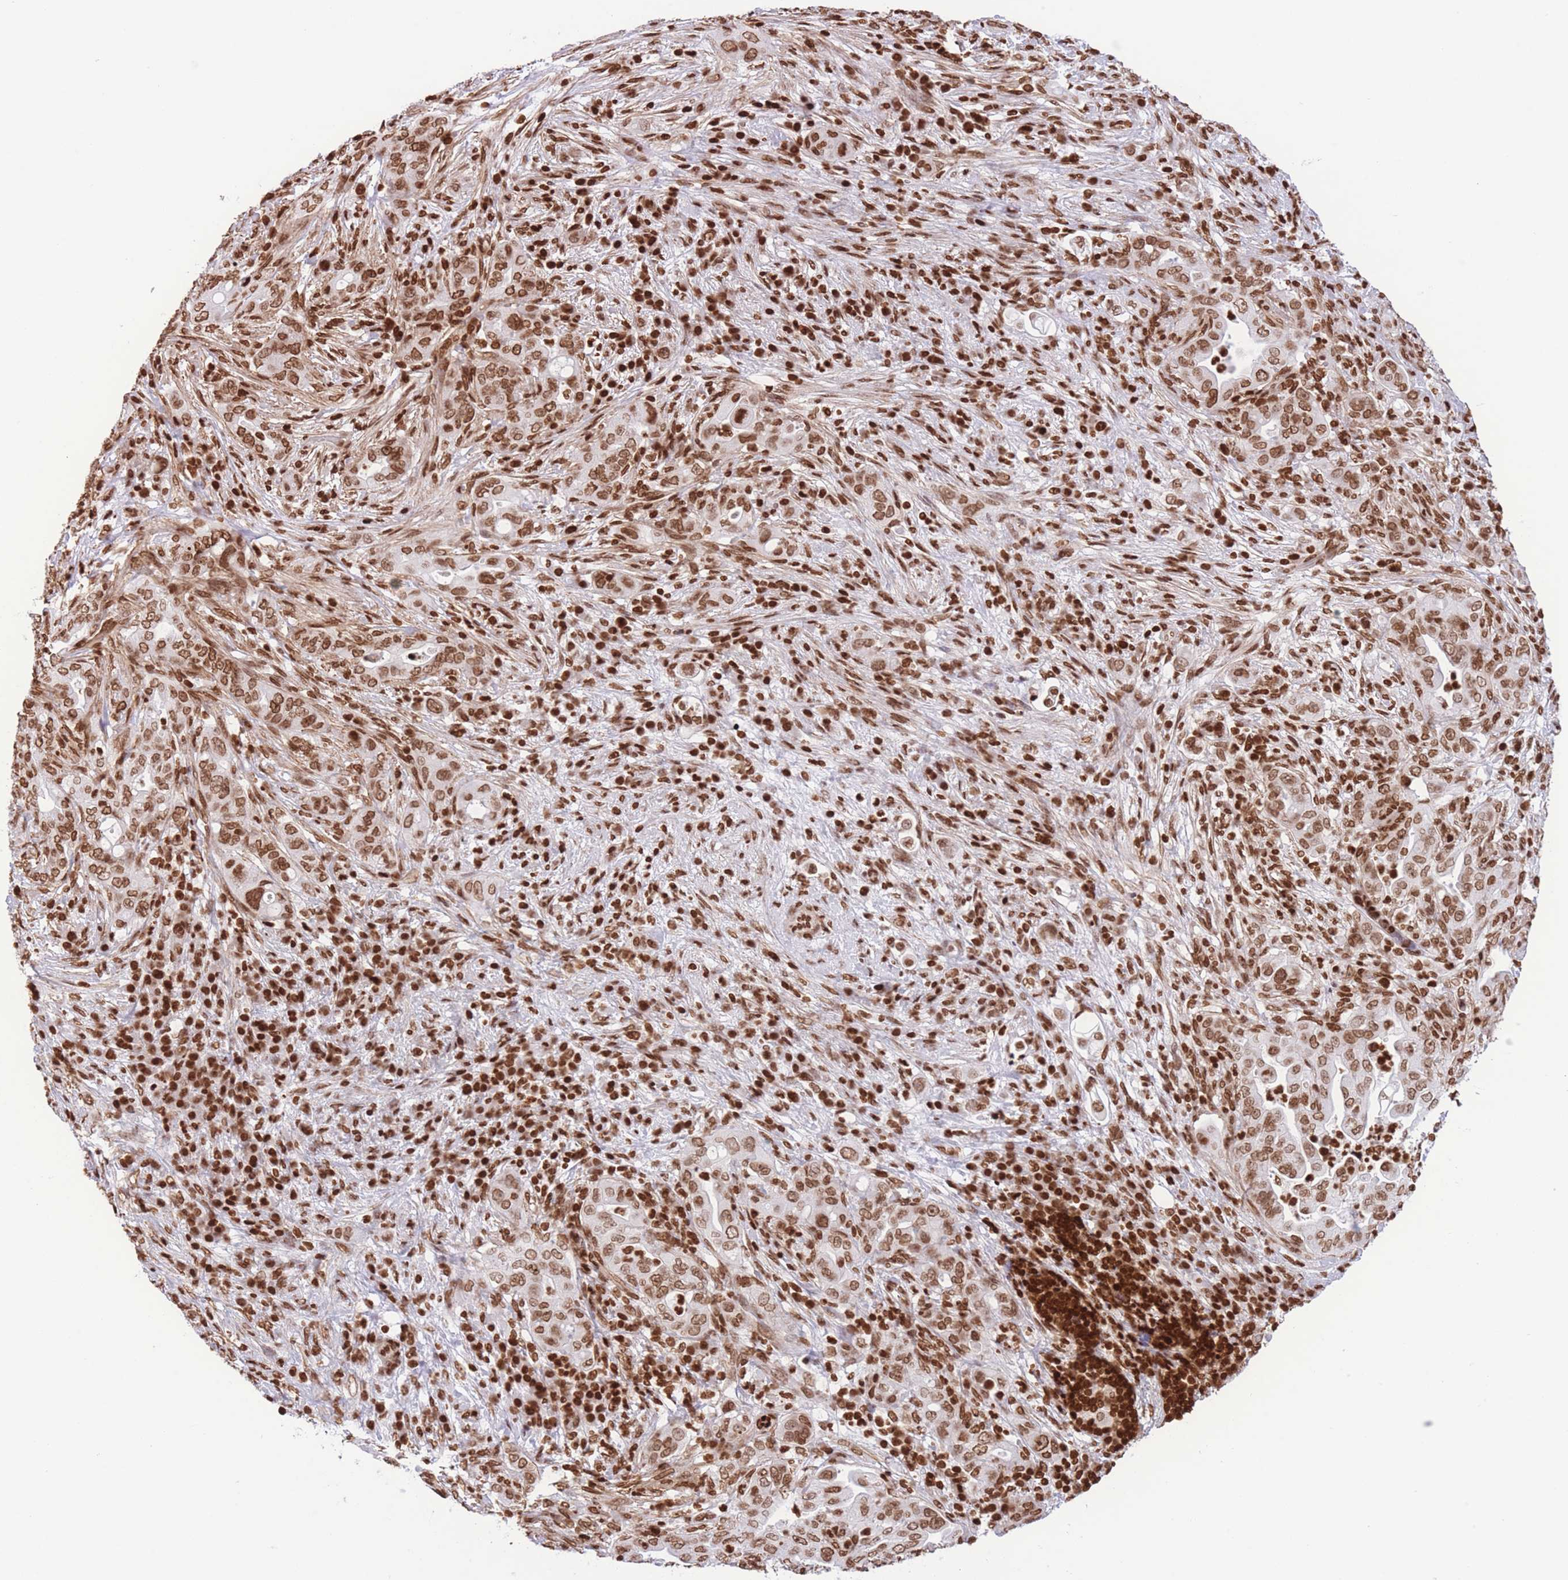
{"staining": {"intensity": "moderate", "quantity": ">75%", "location": "nuclear"}, "tissue": "pancreatic cancer", "cell_type": "Tumor cells", "image_type": "cancer", "snomed": [{"axis": "morphology", "description": "Adenocarcinoma, NOS"}, {"axis": "topography", "description": "Pancreas"}], "caption": "An immunohistochemistry (IHC) micrograph of neoplastic tissue is shown. Protein staining in brown labels moderate nuclear positivity in pancreatic cancer within tumor cells.", "gene": "H2BC11", "patient": {"sex": "female", "age": 63}}